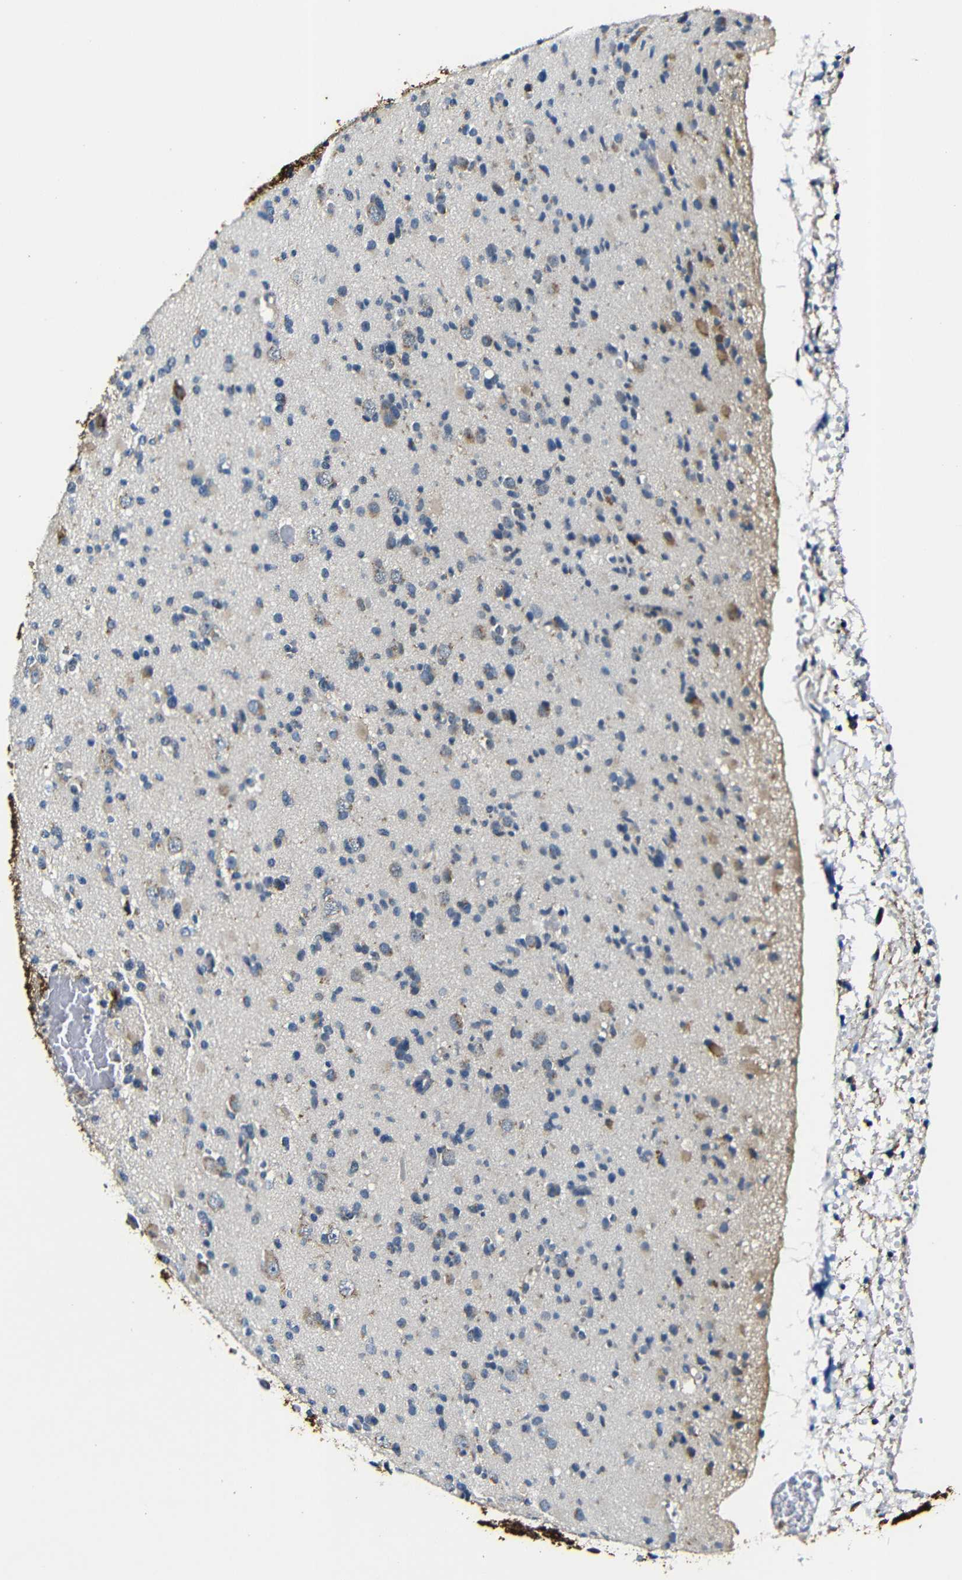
{"staining": {"intensity": "moderate", "quantity": "25%-75%", "location": "cytoplasmic/membranous"}, "tissue": "glioma", "cell_type": "Tumor cells", "image_type": "cancer", "snomed": [{"axis": "morphology", "description": "Glioma, malignant, Low grade"}, {"axis": "topography", "description": "Brain"}], "caption": "Moderate cytoplasmic/membranous staining is seen in approximately 25%-75% of tumor cells in glioma.", "gene": "FKBP14", "patient": {"sex": "female", "age": 22}}